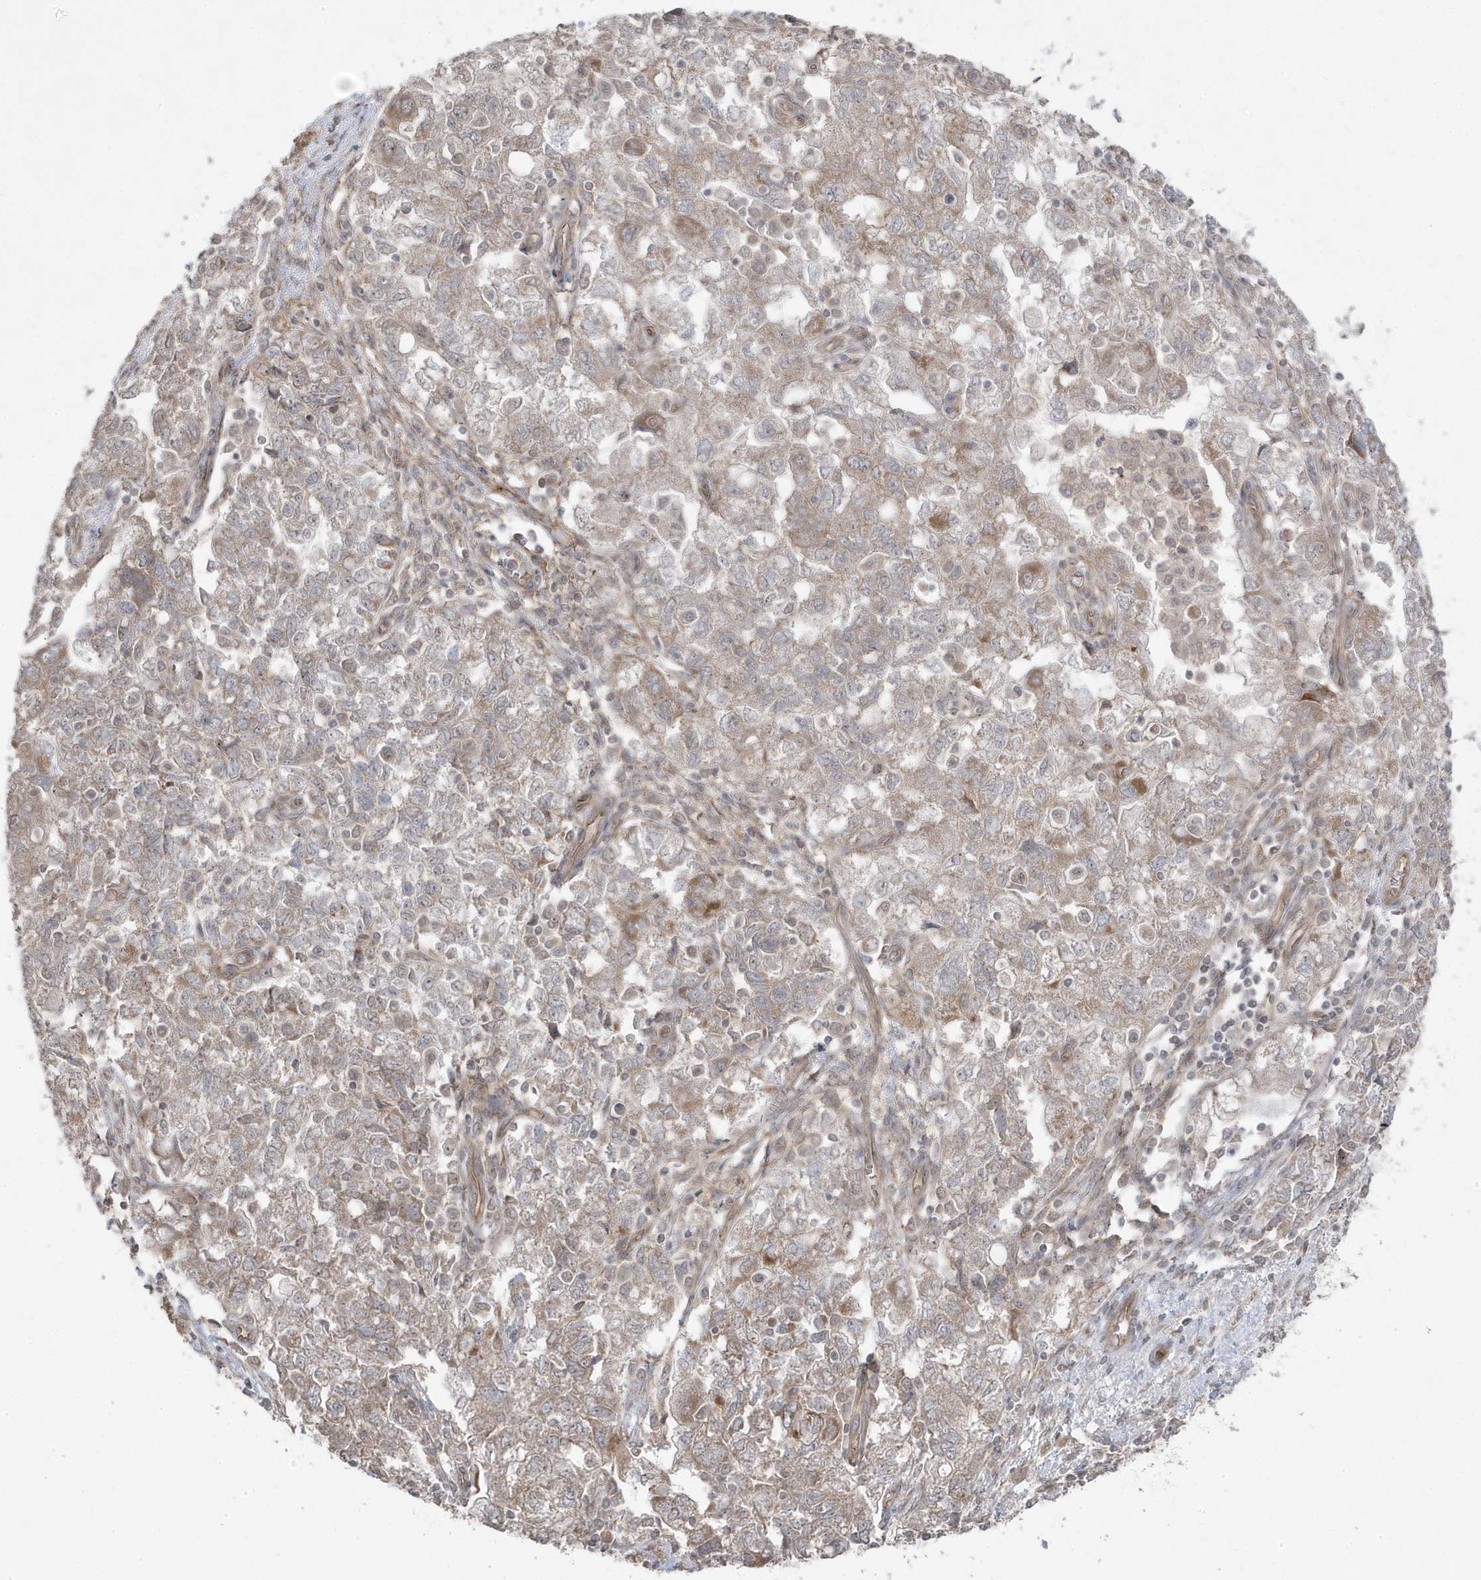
{"staining": {"intensity": "weak", "quantity": "25%-75%", "location": "cytoplasmic/membranous"}, "tissue": "ovarian cancer", "cell_type": "Tumor cells", "image_type": "cancer", "snomed": [{"axis": "morphology", "description": "Carcinoma, NOS"}, {"axis": "morphology", "description": "Cystadenocarcinoma, serous, NOS"}, {"axis": "topography", "description": "Ovary"}], "caption": "Tumor cells reveal low levels of weak cytoplasmic/membranous positivity in about 25%-75% of cells in human serous cystadenocarcinoma (ovarian).", "gene": "DNAJC12", "patient": {"sex": "female", "age": 69}}